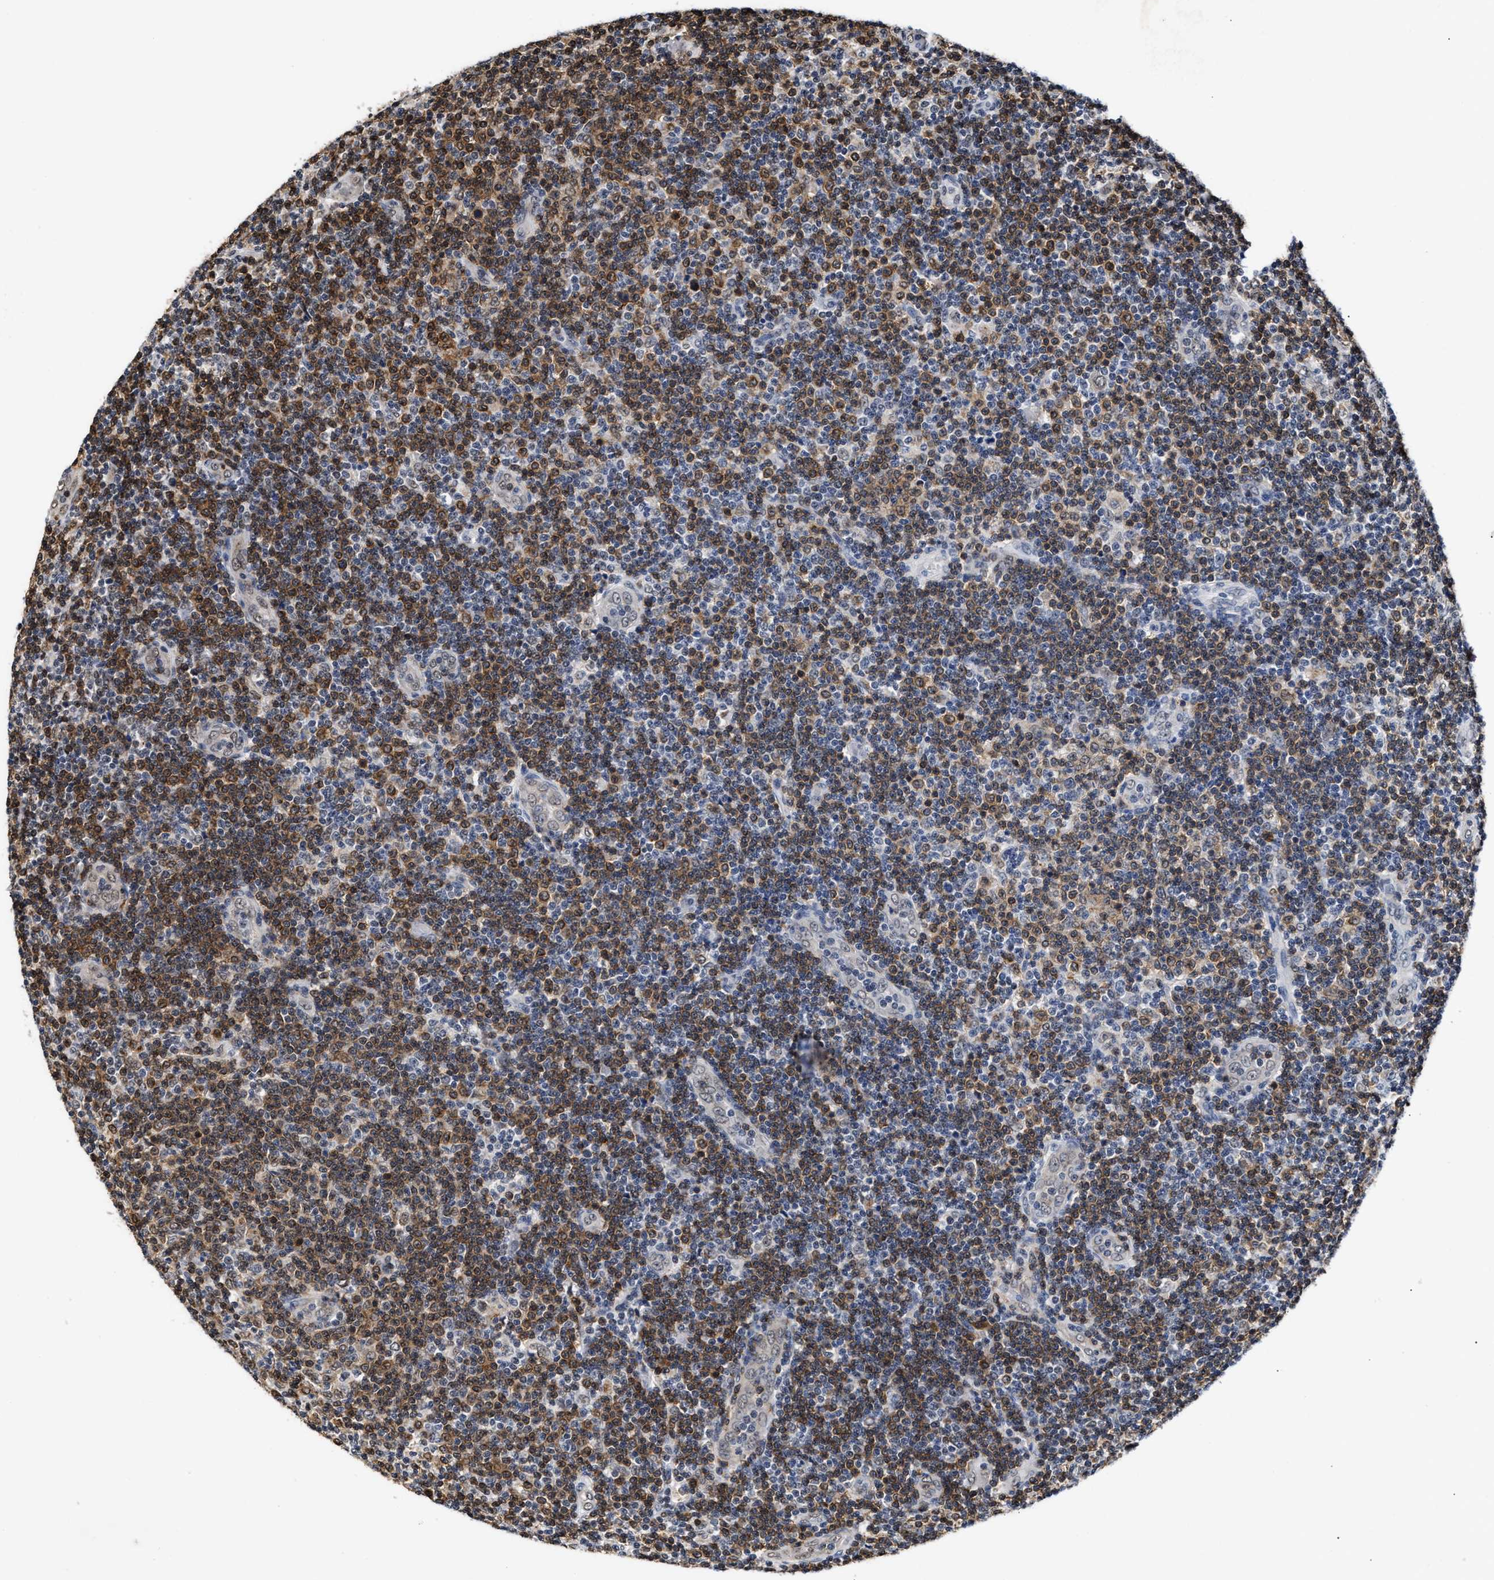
{"staining": {"intensity": "moderate", "quantity": "25%-75%", "location": "cytoplasmic/membranous"}, "tissue": "lymphoma", "cell_type": "Tumor cells", "image_type": "cancer", "snomed": [{"axis": "morphology", "description": "Malignant lymphoma, non-Hodgkin's type, Low grade"}, {"axis": "topography", "description": "Lymph node"}], "caption": "A high-resolution histopathology image shows IHC staining of low-grade malignant lymphoma, non-Hodgkin's type, which demonstrates moderate cytoplasmic/membranous positivity in about 25%-75% of tumor cells.", "gene": "CLIP2", "patient": {"sex": "male", "age": 83}}